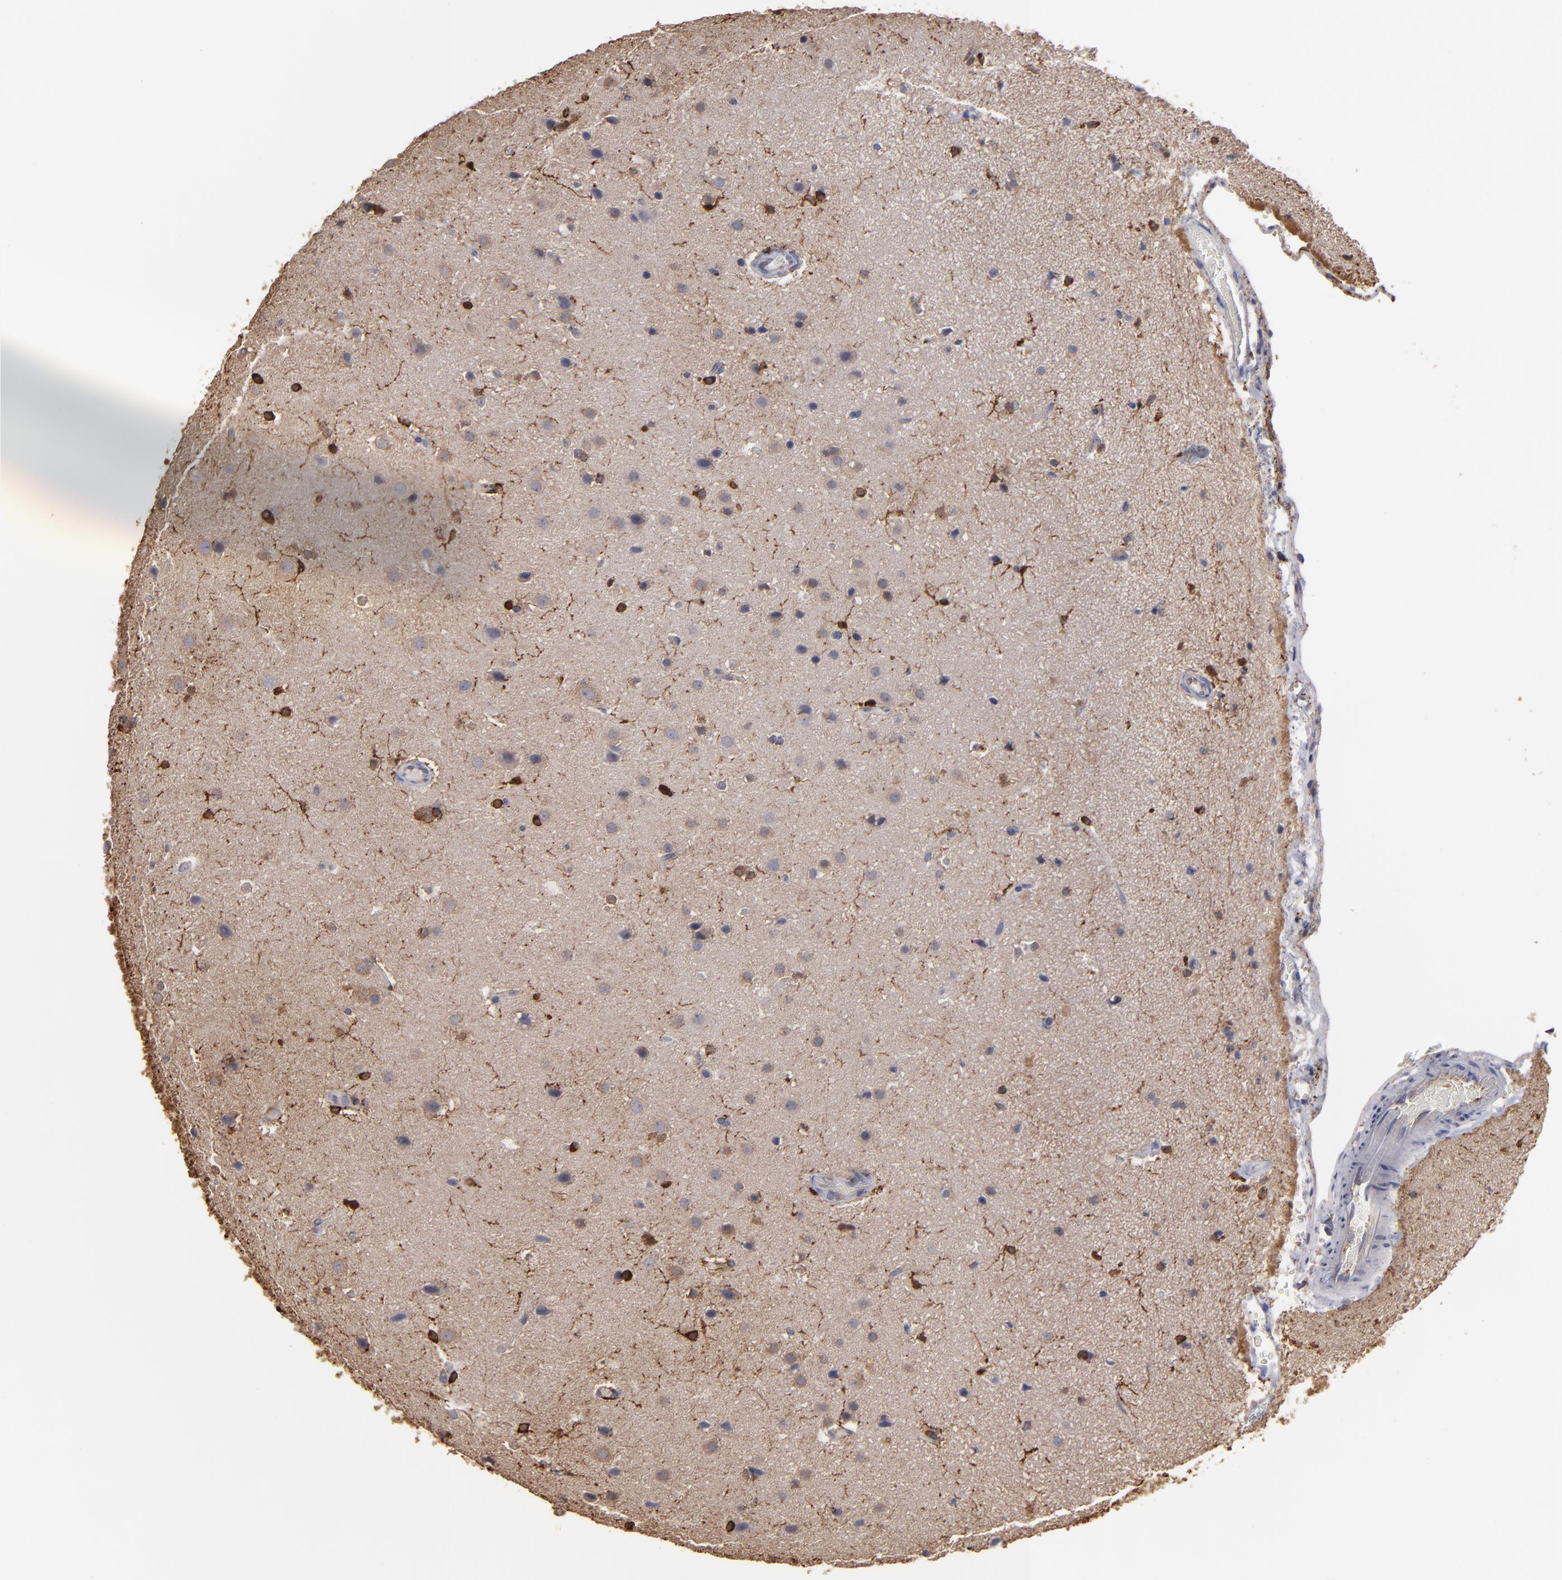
{"staining": {"intensity": "weak", "quantity": "25%-75%", "location": "cytoplasmic/membranous,nuclear"}, "tissue": "glioma", "cell_type": "Tumor cells", "image_type": "cancer", "snomed": [{"axis": "morphology", "description": "Glioma, malignant, Low grade"}, {"axis": "topography", "description": "Cerebral cortex"}], "caption": "Glioma stained for a protein demonstrates weak cytoplasmic/membranous and nuclear positivity in tumor cells. (Stains: DAB in brown, nuclei in blue, Microscopy: brightfield microscopy at high magnification).", "gene": "ODC1", "patient": {"sex": "female", "age": 47}}